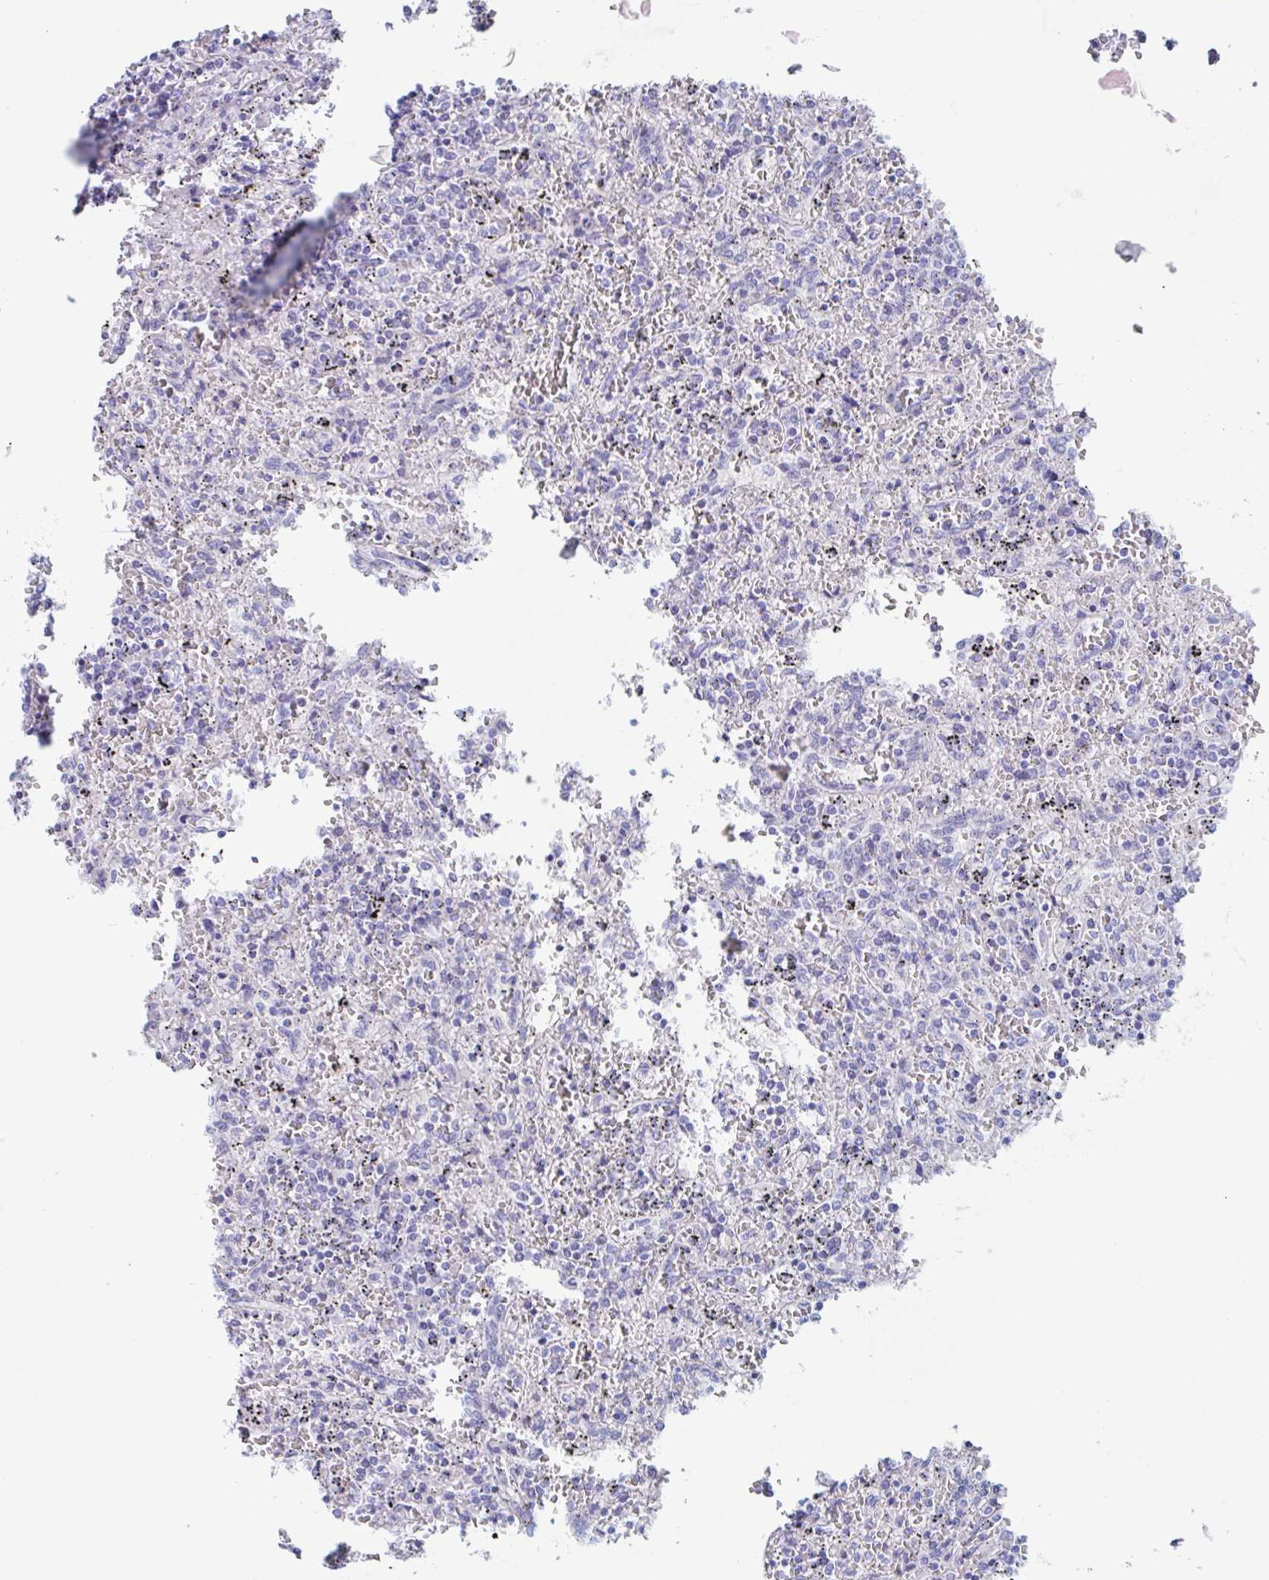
{"staining": {"intensity": "negative", "quantity": "none", "location": "none"}, "tissue": "lymphoma", "cell_type": "Tumor cells", "image_type": "cancer", "snomed": [{"axis": "morphology", "description": "Malignant lymphoma, non-Hodgkin's type, Low grade"}, {"axis": "topography", "description": "Spleen"}], "caption": "This is a image of IHC staining of malignant lymphoma, non-Hodgkin's type (low-grade), which shows no positivity in tumor cells. (Brightfield microscopy of DAB IHC at high magnification).", "gene": "ZPBP", "patient": {"sex": "female", "age": 64}}